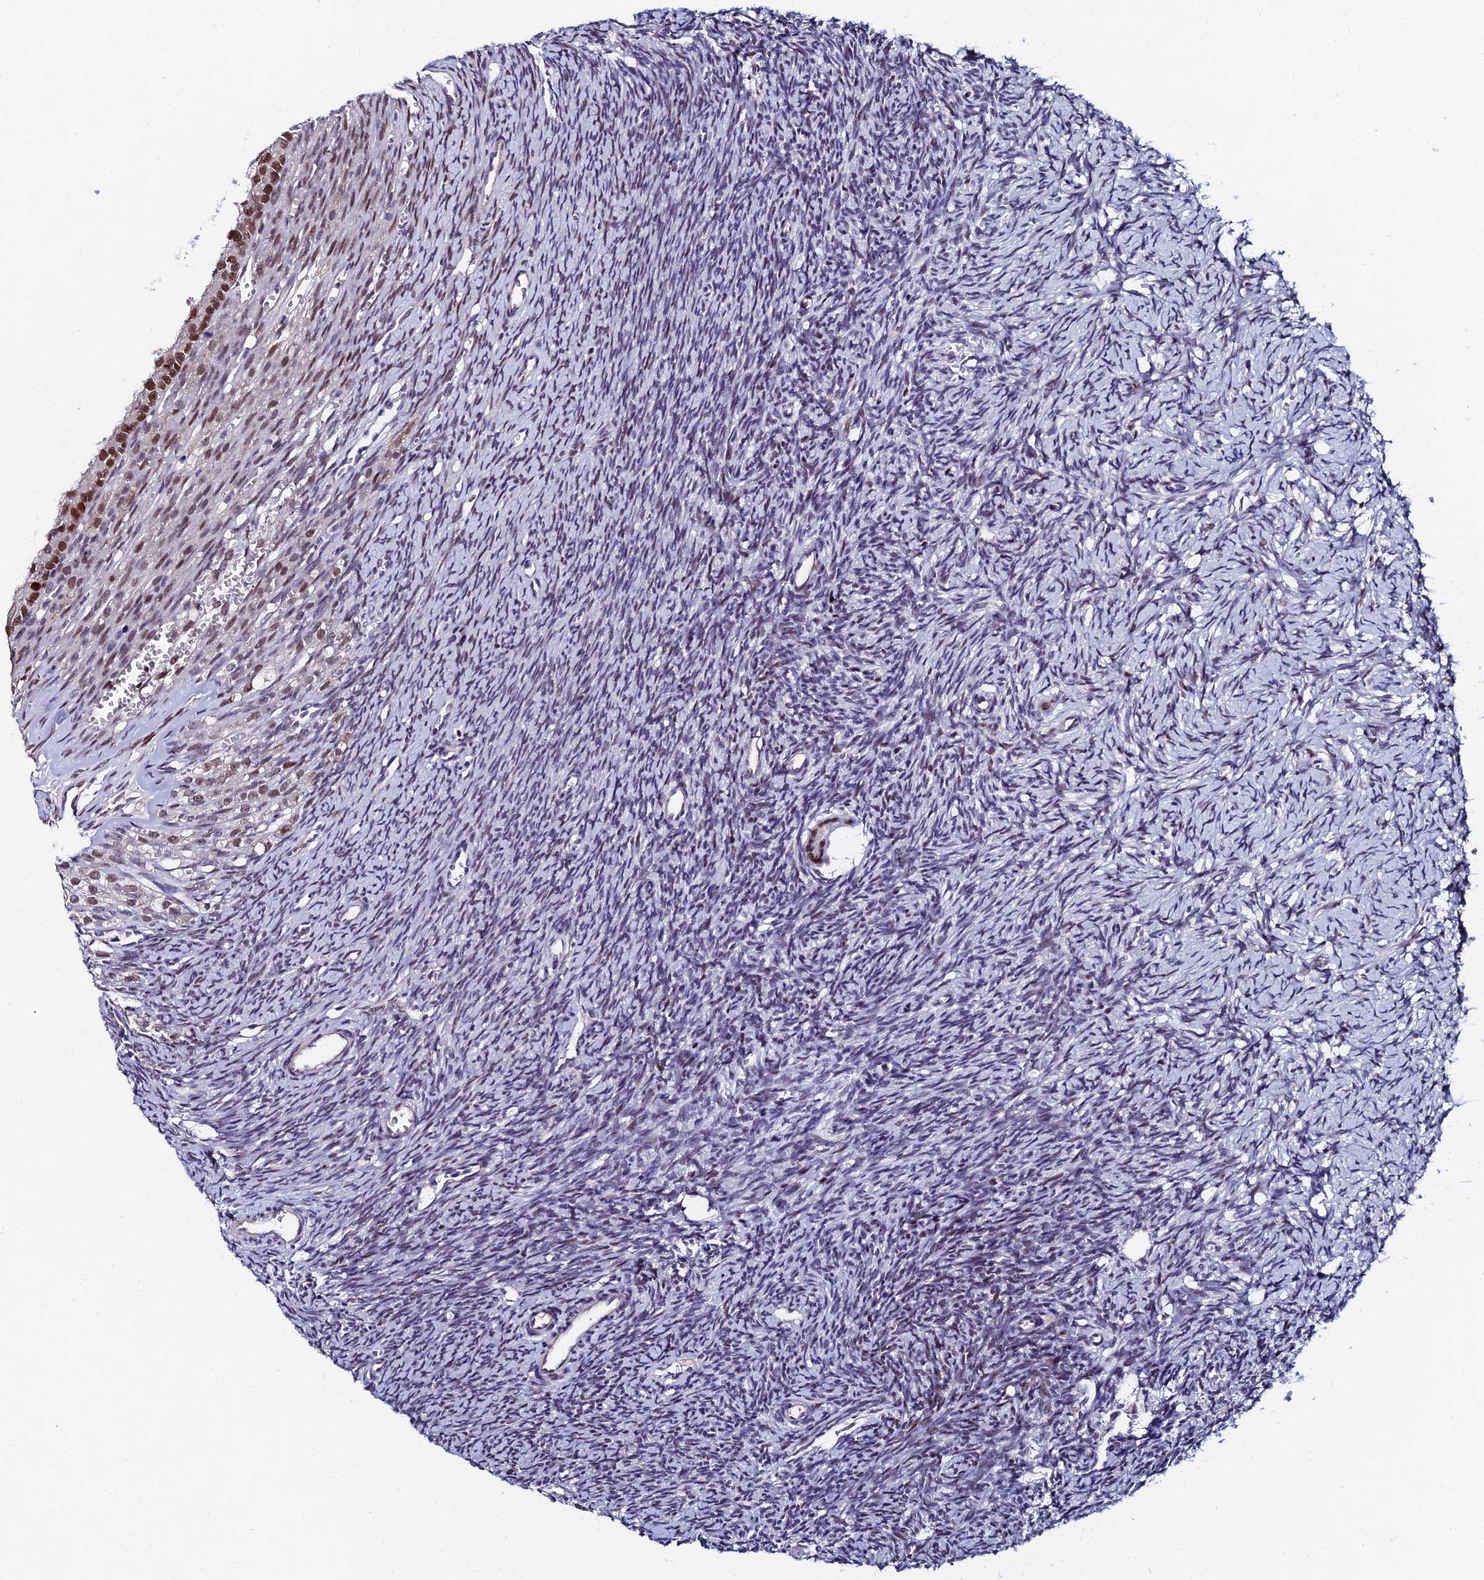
{"staining": {"intensity": "moderate", "quantity": ">75%", "location": "nuclear"}, "tissue": "ovary", "cell_type": "Follicle cells", "image_type": "normal", "snomed": [{"axis": "morphology", "description": "Normal tissue, NOS"}, {"axis": "topography", "description": "Ovary"}], "caption": "Immunohistochemical staining of unremarkable ovary reveals moderate nuclear protein staining in about >75% of follicle cells.", "gene": "TRIM24", "patient": {"sex": "female", "age": 39}}